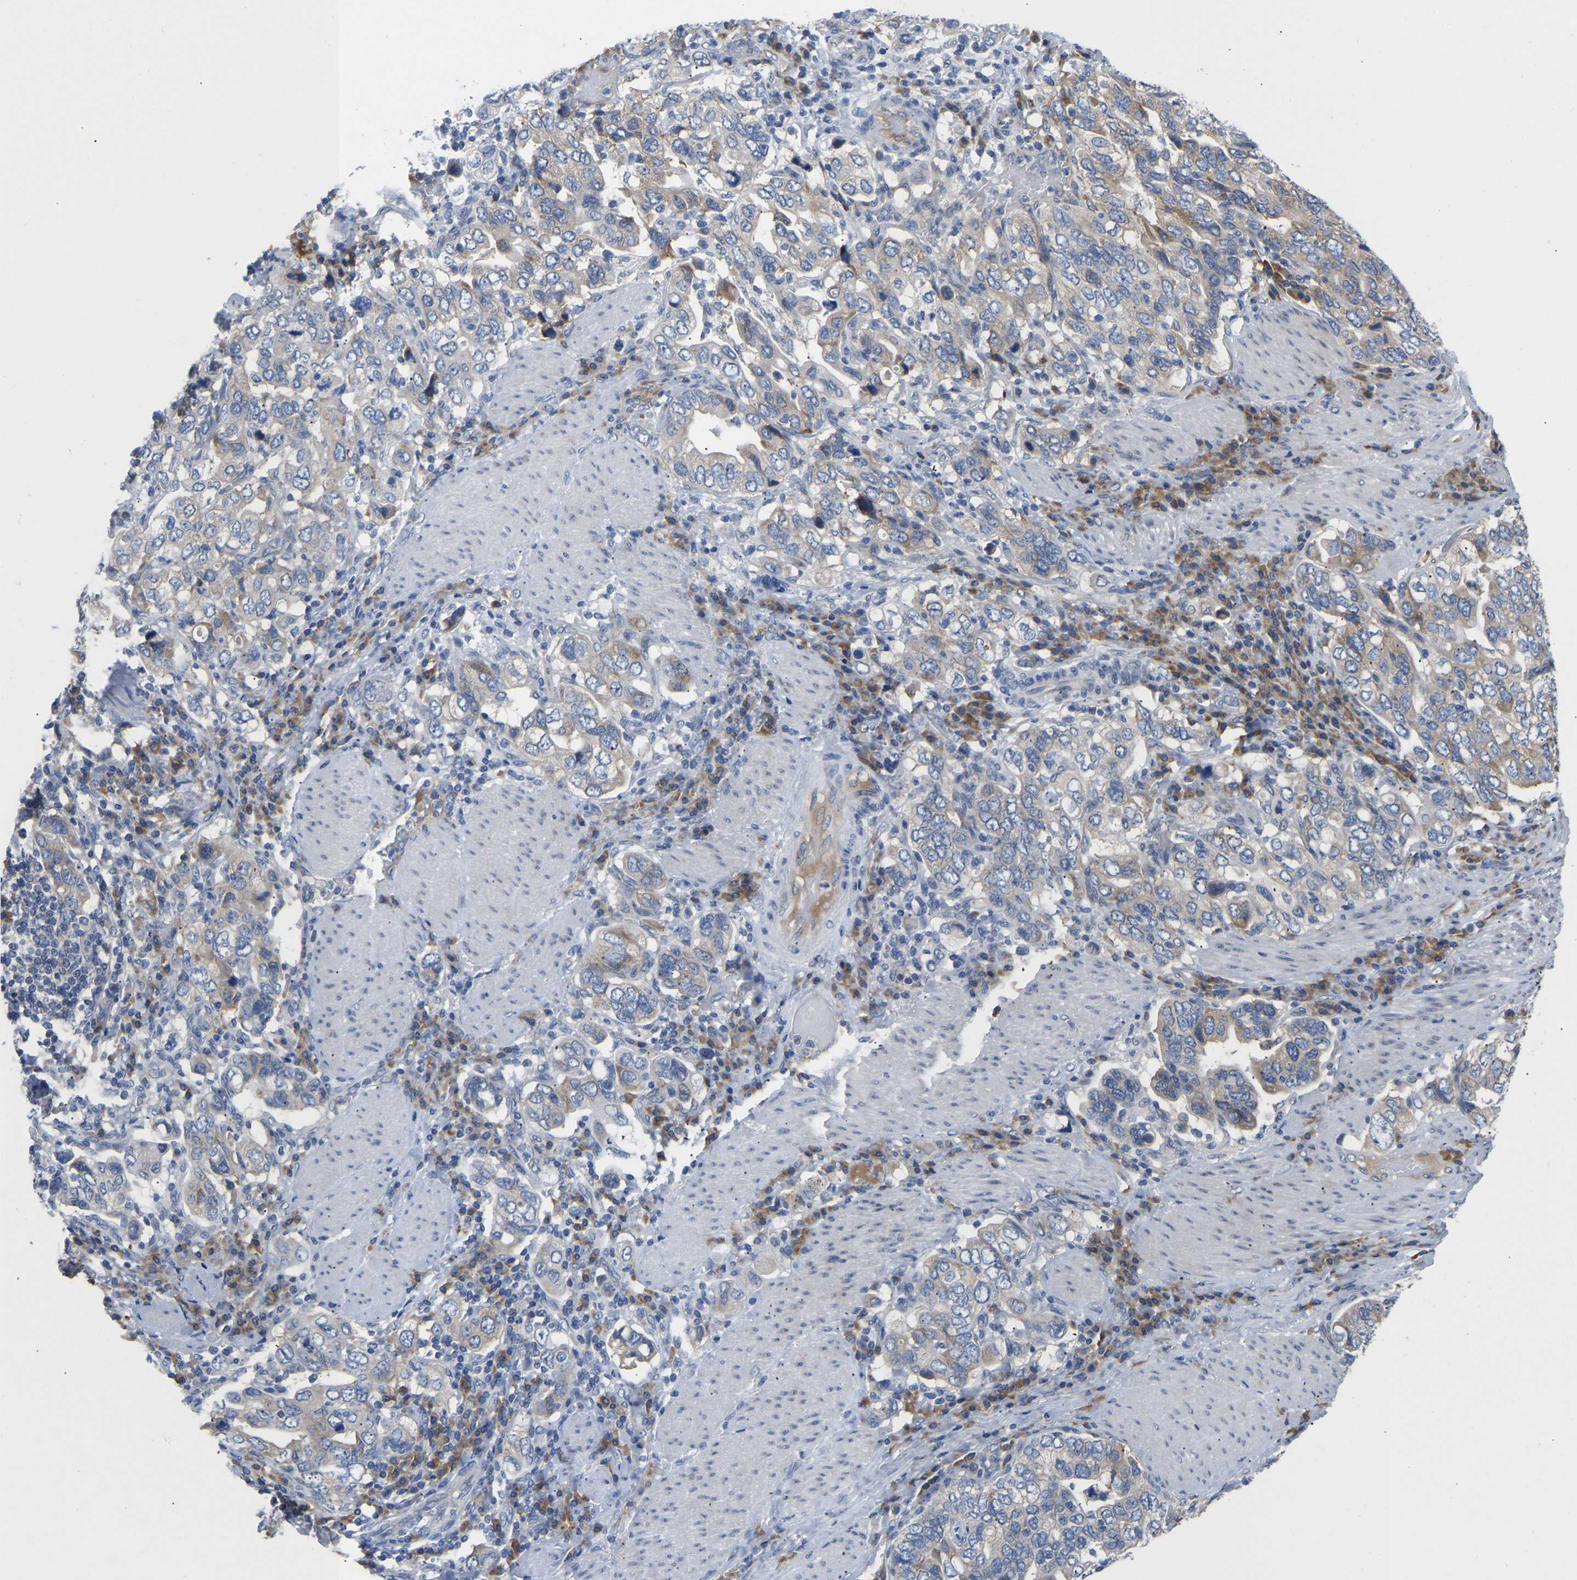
{"staining": {"intensity": "weak", "quantity": "<25%", "location": "cytoplasmic/membranous"}, "tissue": "stomach cancer", "cell_type": "Tumor cells", "image_type": "cancer", "snomed": [{"axis": "morphology", "description": "Adenocarcinoma, NOS"}, {"axis": "topography", "description": "Stomach, upper"}], "caption": "This is an immunohistochemistry (IHC) histopathology image of stomach cancer (adenocarcinoma). There is no staining in tumor cells.", "gene": "ABCA10", "patient": {"sex": "male", "age": 62}}